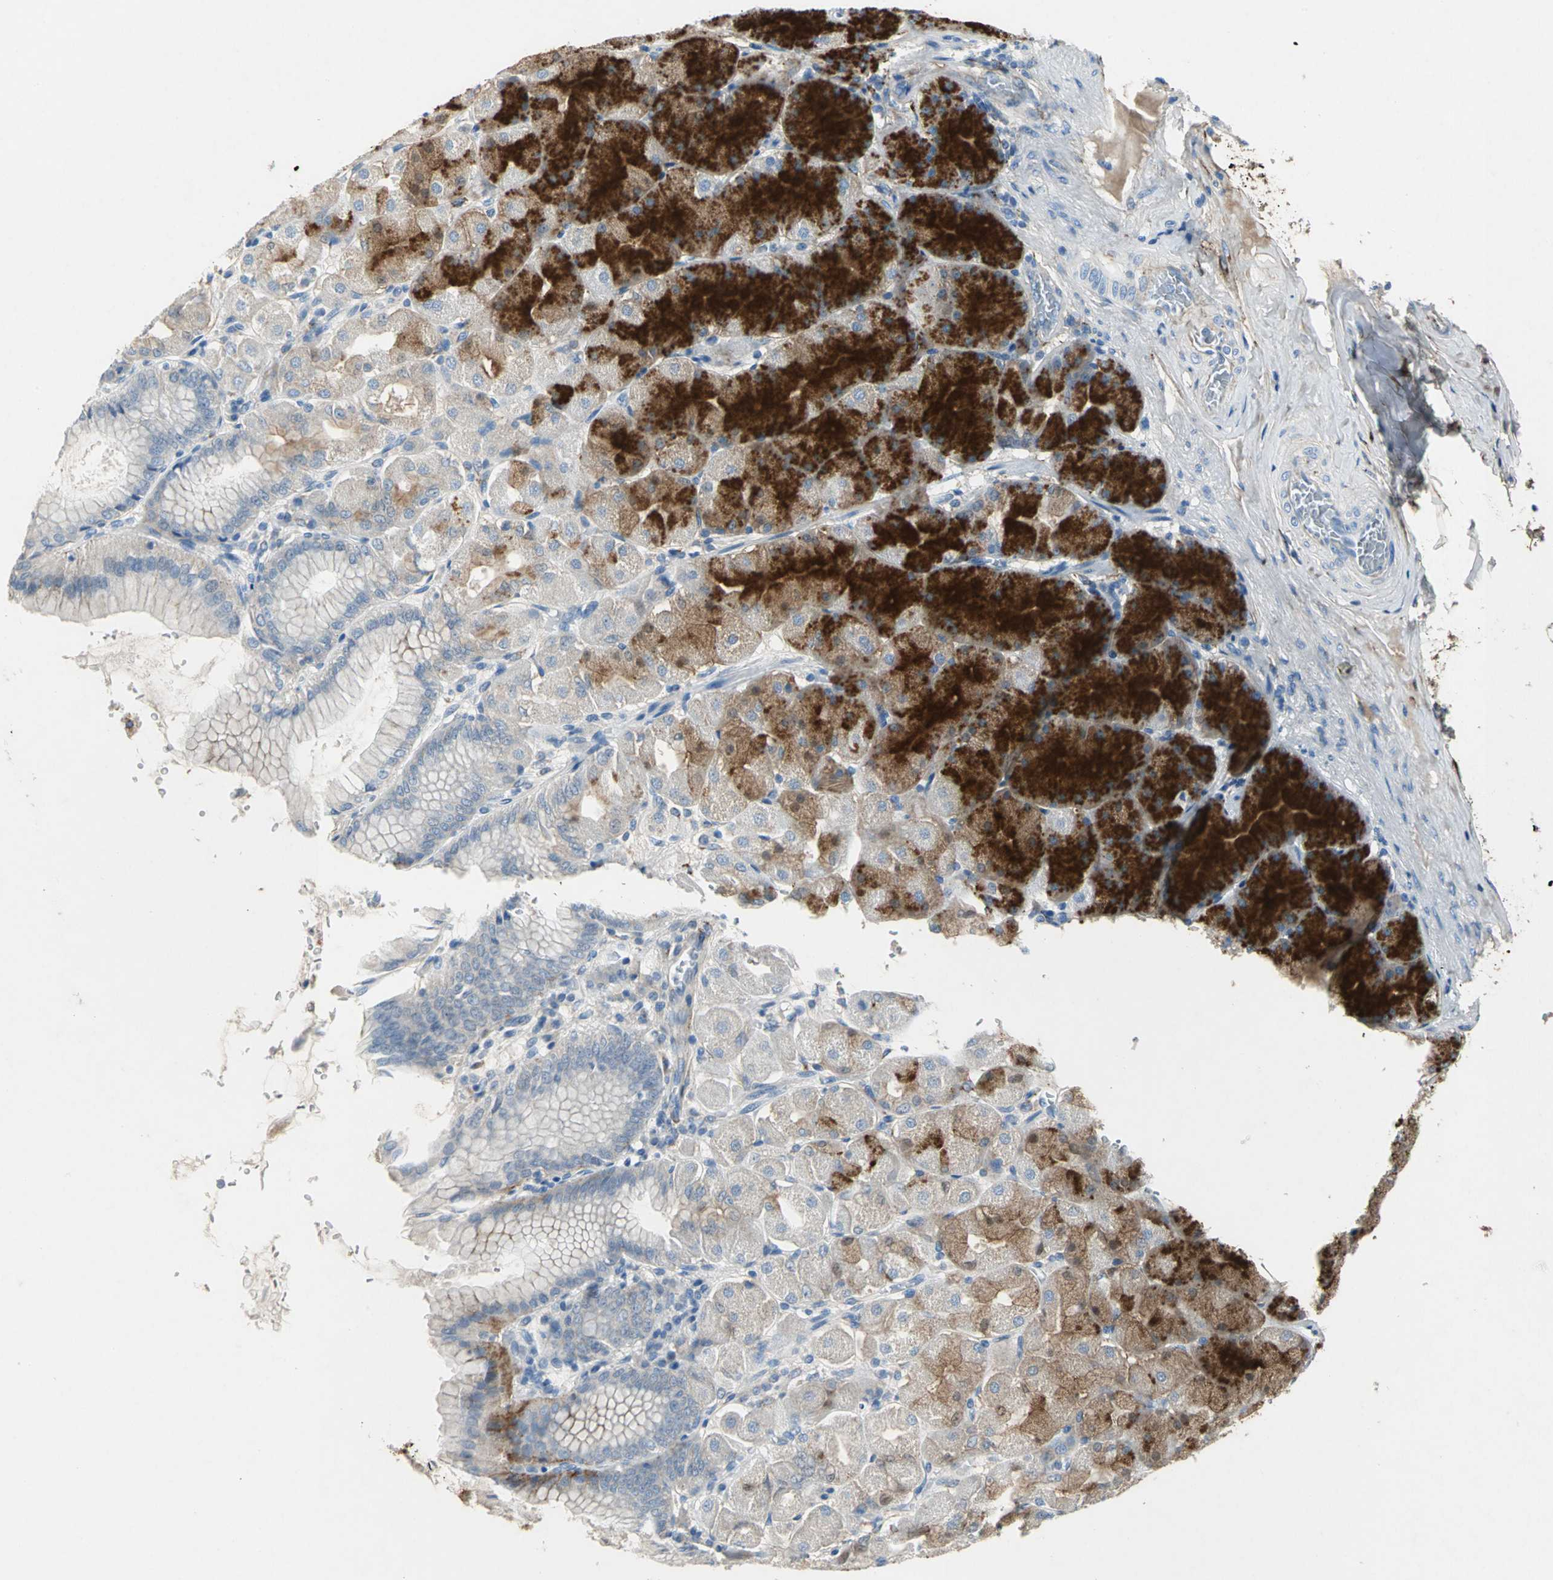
{"staining": {"intensity": "strong", "quantity": "<25%", "location": "cytoplasmic/membranous"}, "tissue": "stomach", "cell_type": "Glandular cells", "image_type": "normal", "snomed": [{"axis": "morphology", "description": "Normal tissue, NOS"}, {"axis": "topography", "description": "Stomach, upper"}], "caption": "A brown stain shows strong cytoplasmic/membranous staining of a protein in glandular cells of unremarkable human stomach. The staining is performed using DAB brown chromogen to label protein expression. The nuclei are counter-stained blue using hematoxylin.", "gene": "EFNB3", "patient": {"sex": "female", "age": 56}}